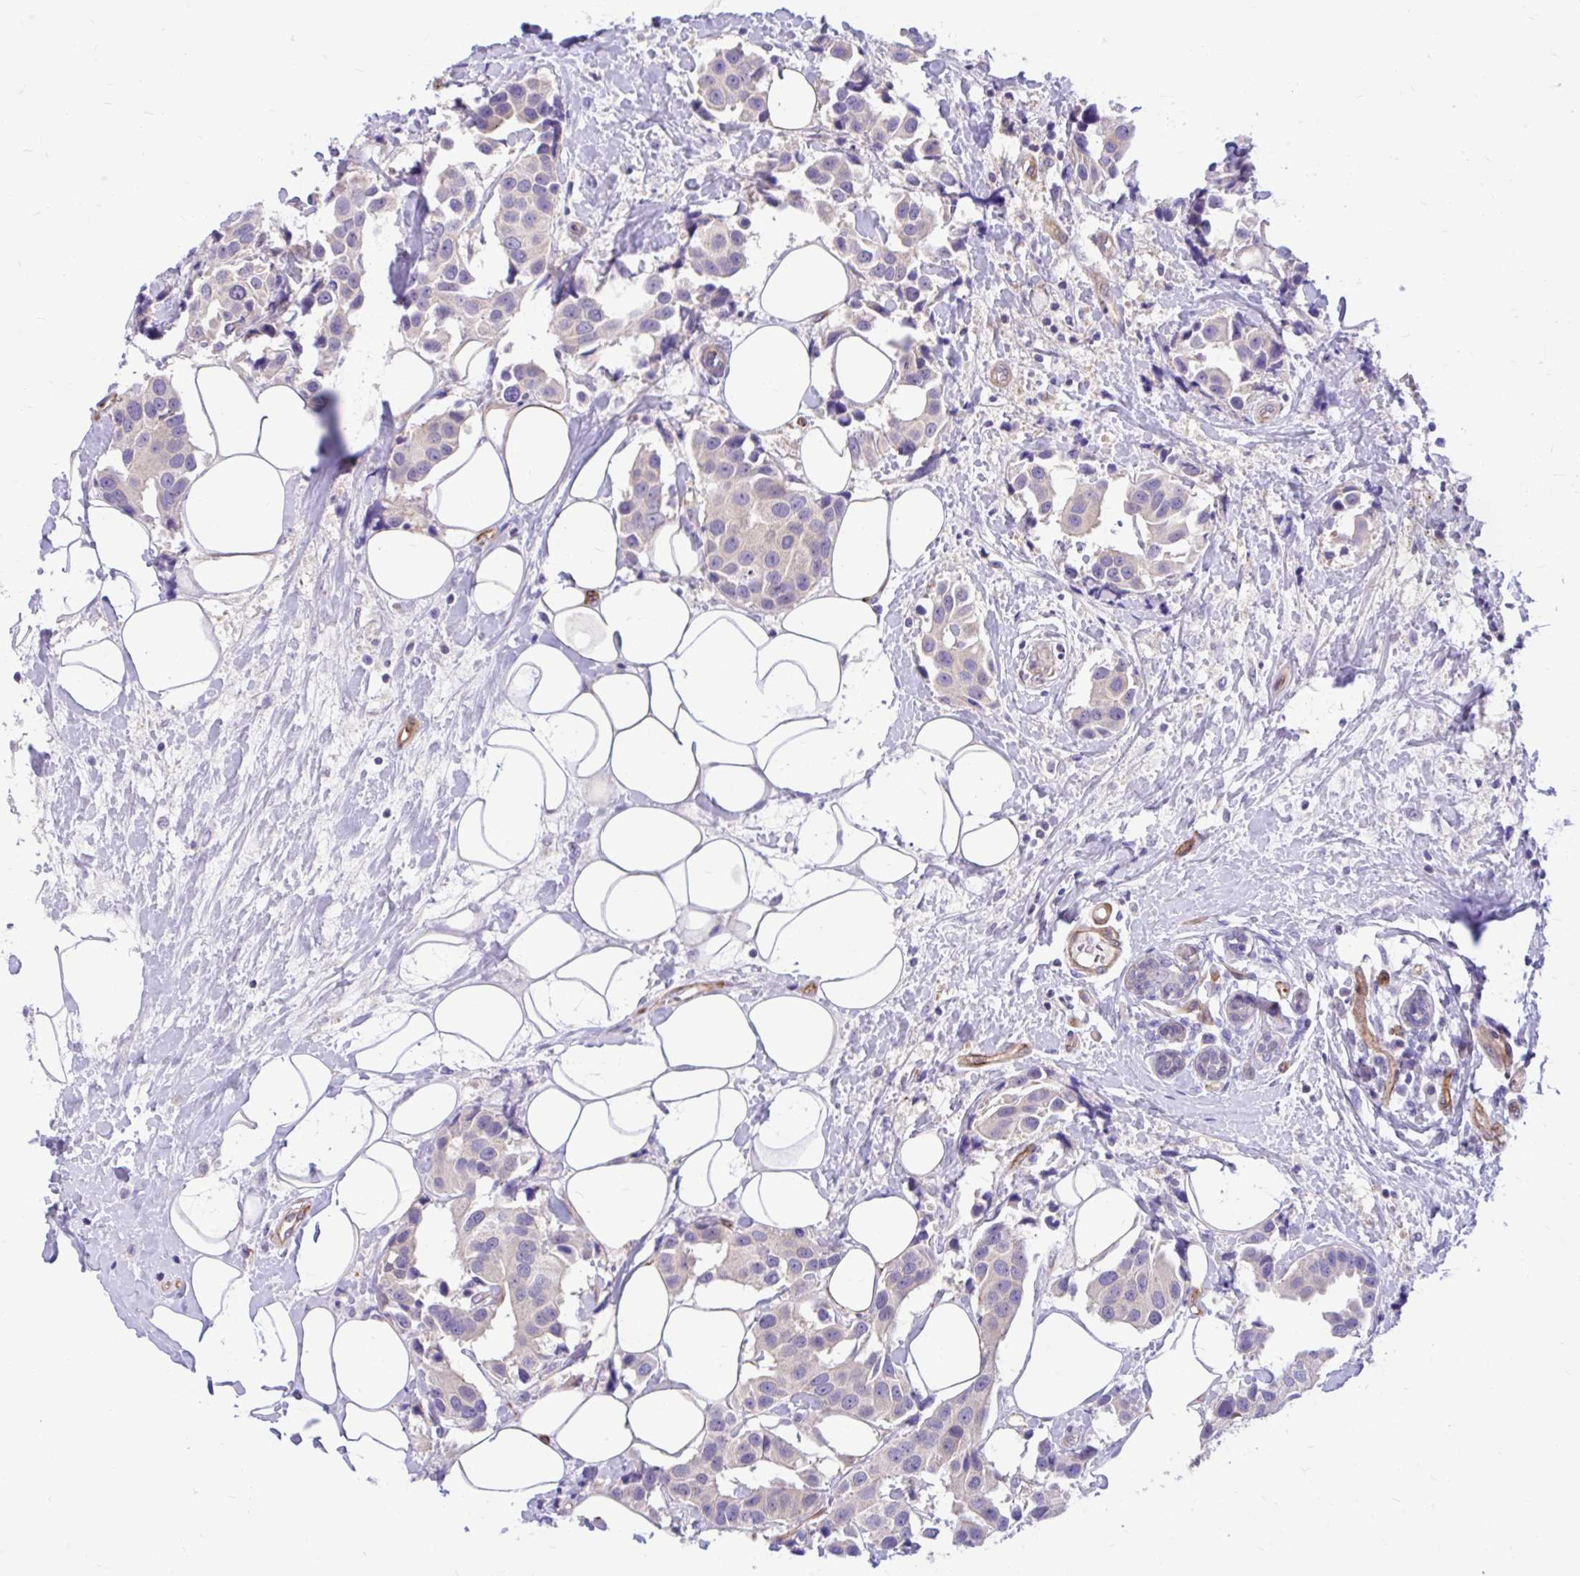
{"staining": {"intensity": "negative", "quantity": "none", "location": "none"}, "tissue": "breast cancer", "cell_type": "Tumor cells", "image_type": "cancer", "snomed": [{"axis": "morphology", "description": "Normal tissue, NOS"}, {"axis": "morphology", "description": "Duct carcinoma"}, {"axis": "topography", "description": "Breast"}], "caption": "The histopathology image displays no staining of tumor cells in breast cancer (infiltrating ductal carcinoma). The staining is performed using DAB (3,3'-diaminobenzidine) brown chromogen with nuclei counter-stained in using hematoxylin.", "gene": "ESPNL", "patient": {"sex": "female", "age": 39}}